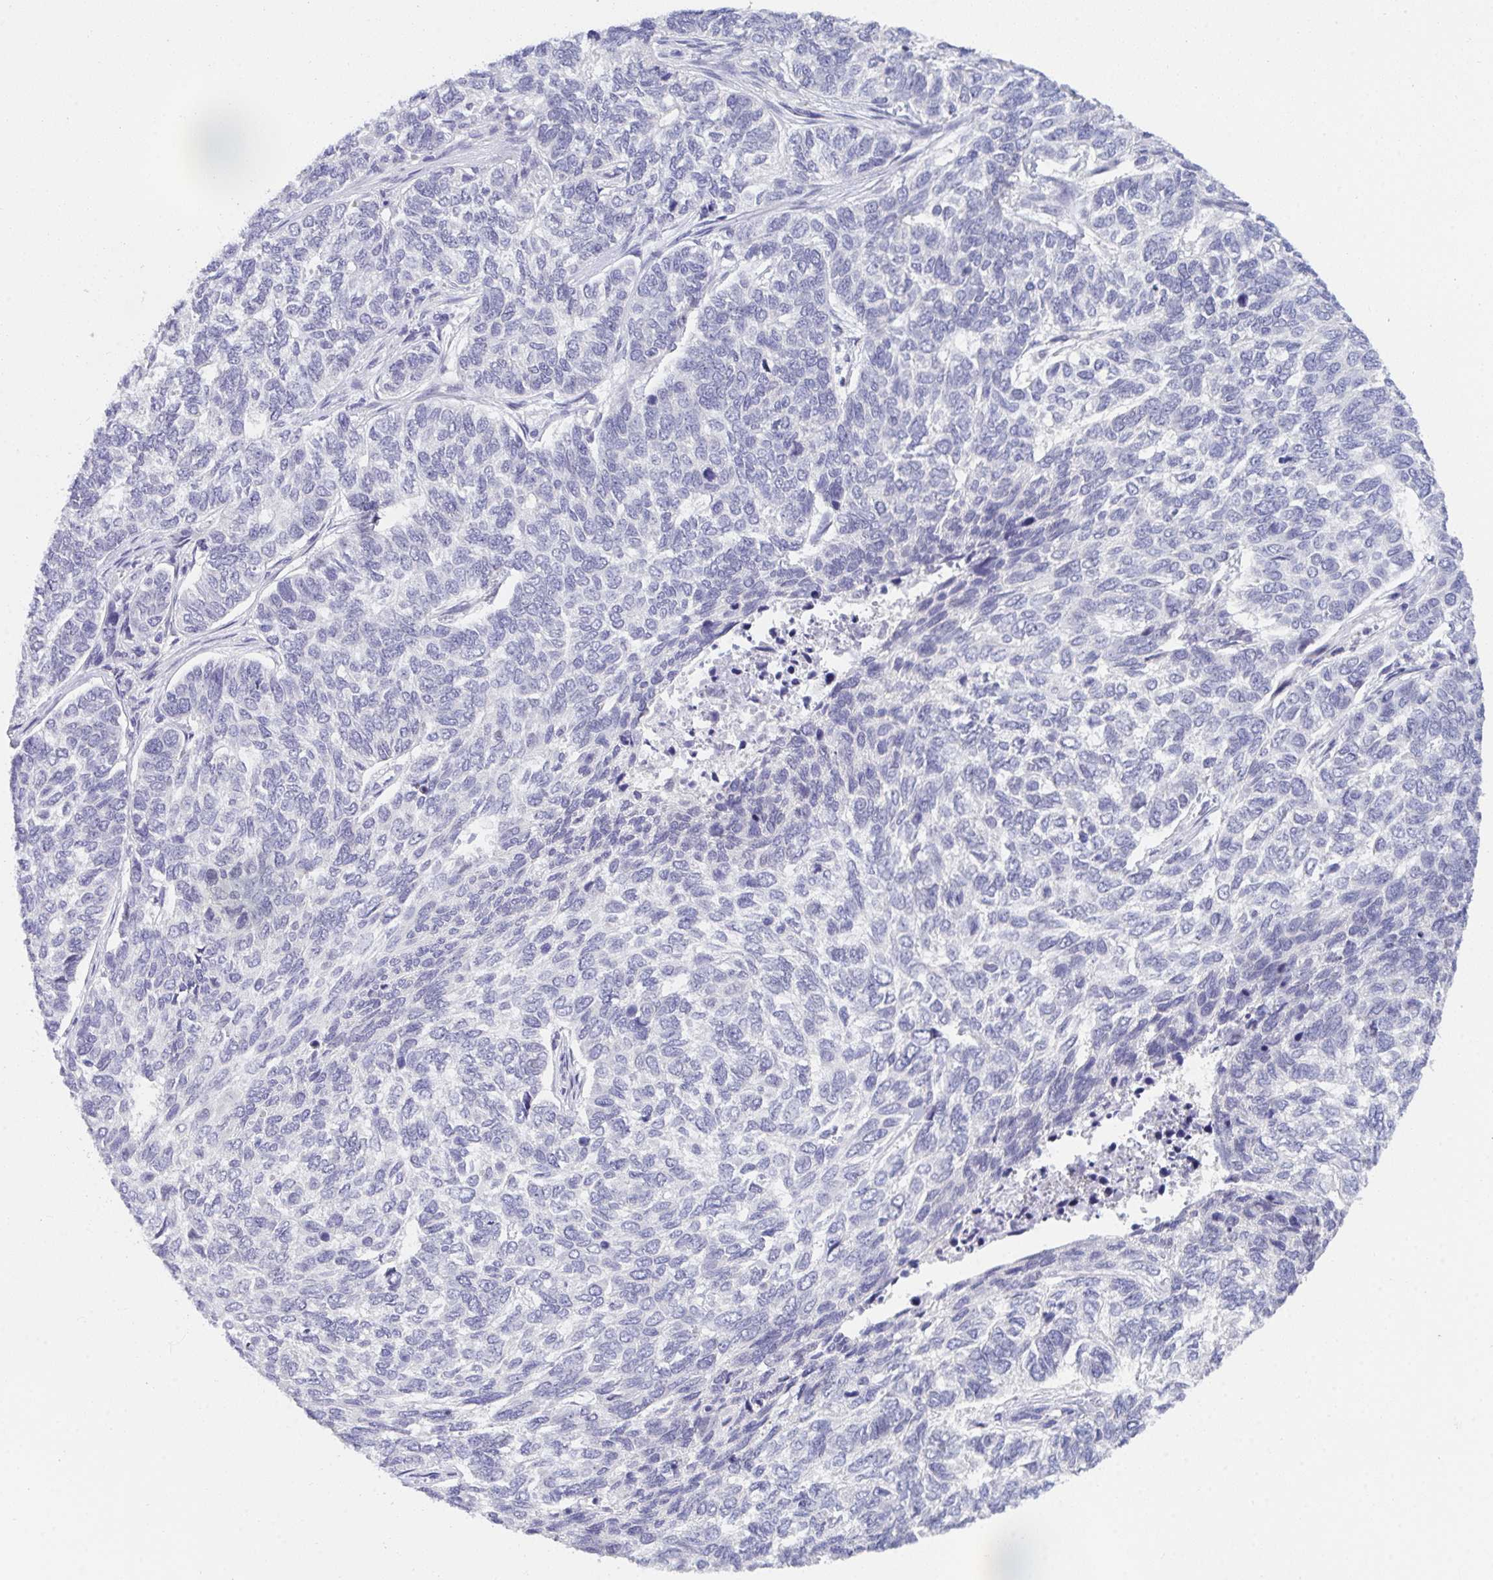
{"staining": {"intensity": "negative", "quantity": "none", "location": "none"}, "tissue": "skin cancer", "cell_type": "Tumor cells", "image_type": "cancer", "snomed": [{"axis": "morphology", "description": "Basal cell carcinoma"}, {"axis": "topography", "description": "Skin"}], "caption": "An image of skin cancer (basal cell carcinoma) stained for a protein exhibits no brown staining in tumor cells.", "gene": "BMAL2", "patient": {"sex": "female", "age": 65}}